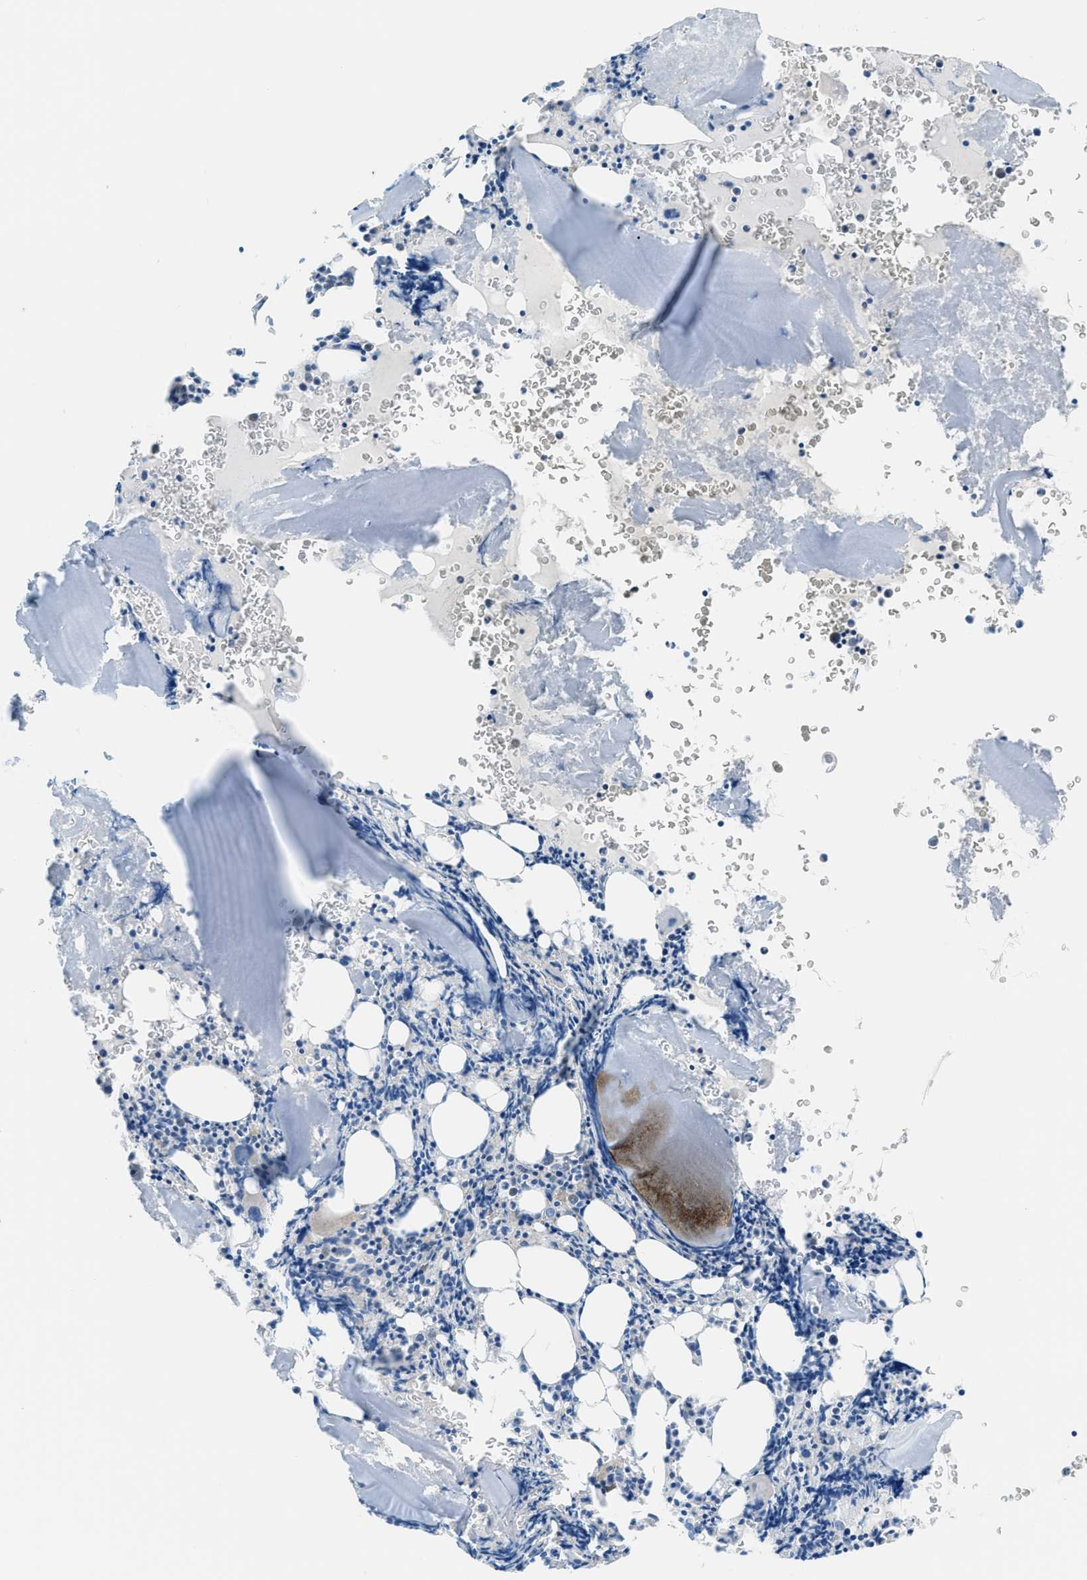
{"staining": {"intensity": "weak", "quantity": "<25%", "location": "cytoplasmic/membranous"}, "tissue": "bone marrow", "cell_type": "Hematopoietic cells", "image_type": "normal", "snomed": [{"axis": "morphology", "description": "Normal tissue, NOS"}, {"axis": "morphology", "description": "Inflammation, NOS"}, {"axis": "topography", "description": "Bone marrow"}], "caption": "Immunohistochemistry (IHC) of normal bone marrow displays no staining in hematopoietic cells. (DAB (3,3'-diaminobenzidine) immunohistochemistry visualized using brightfield microscopy, high magnification).", "gene": "YWHAE", "patient": {"sex": "male", "age": 37}}